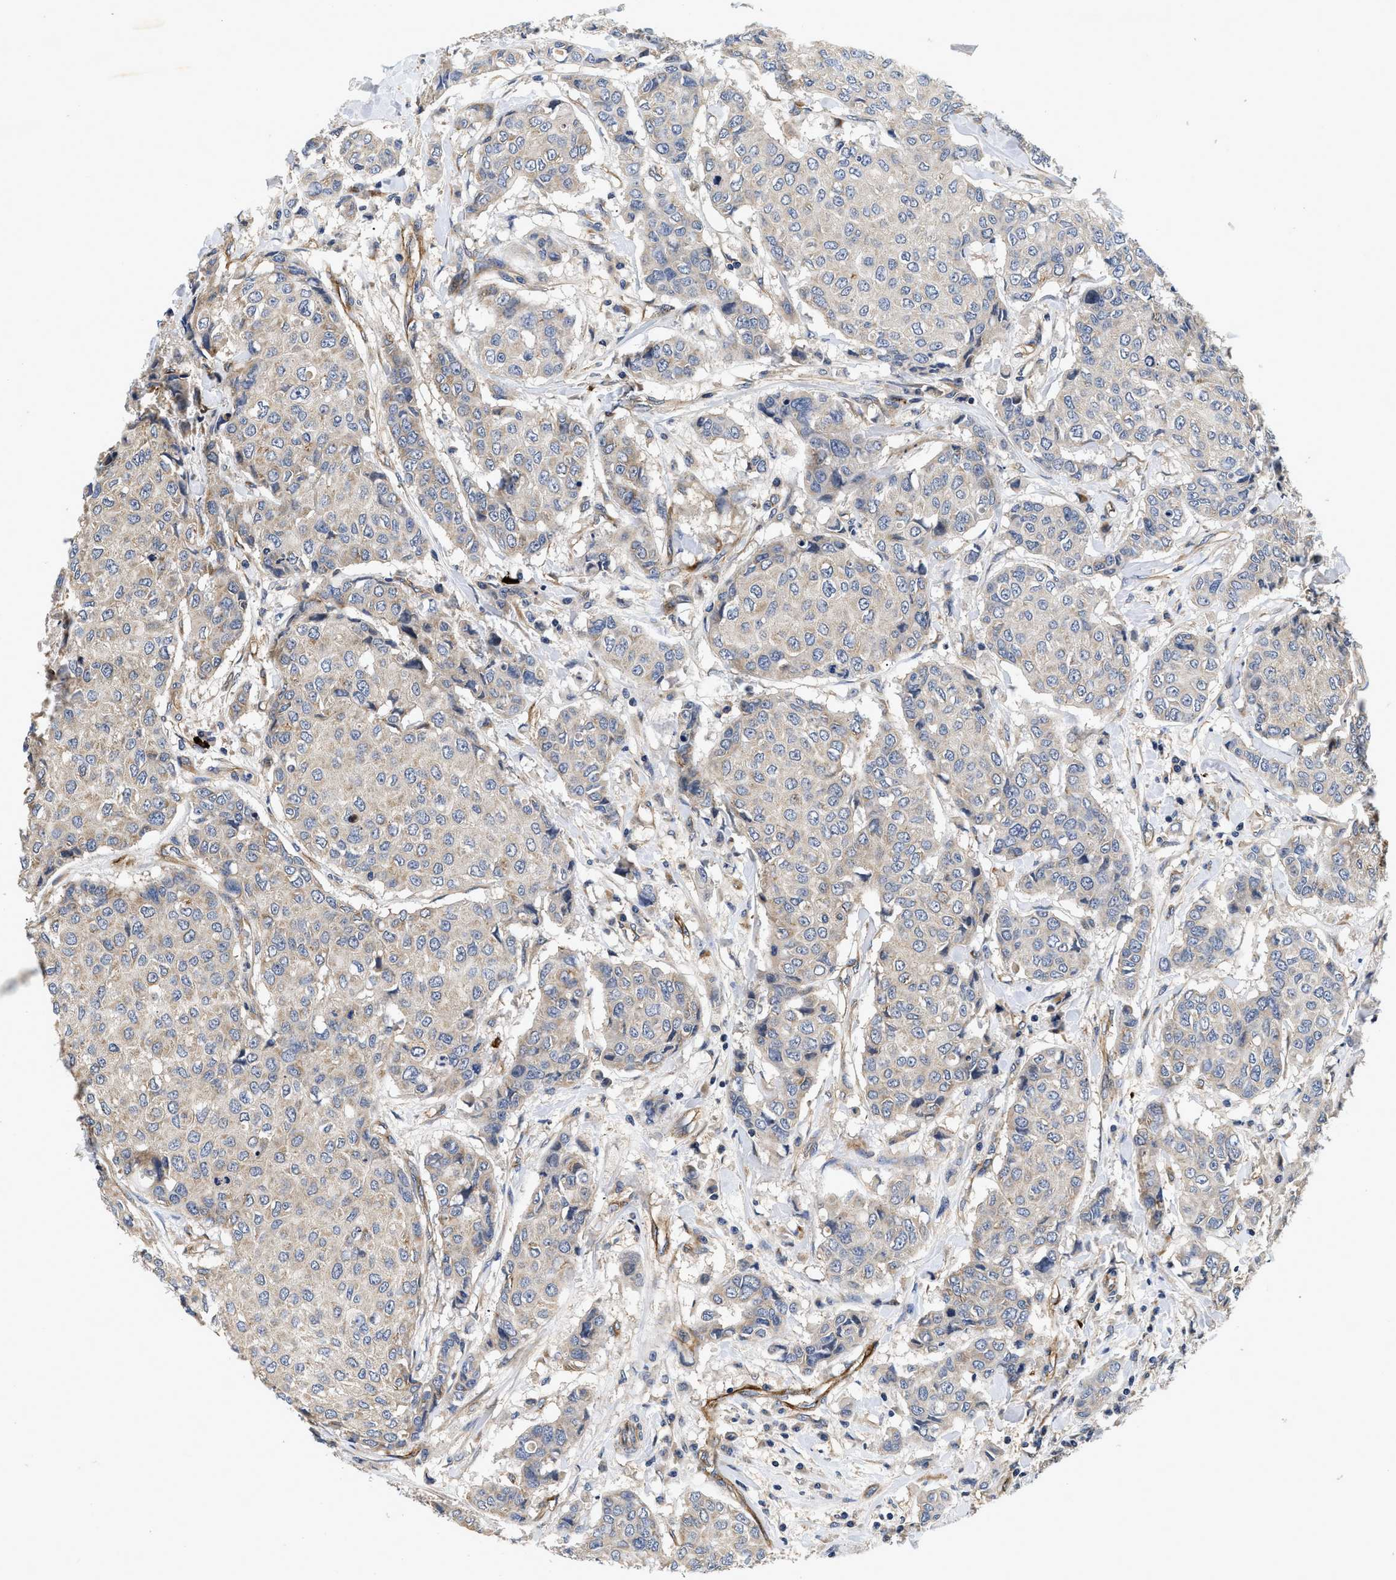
{"staining": {"intensity": "weak", "quantity": ">75%", "location": "cytoplasmic/membranous"}, "tissue": "breast cancer", "cell_type": "Tumor cells", "image_type": "cancer", "snomed": [{"axis": "morphology", "description": "Duct carcinoma"}, {"axis": "topography", "description": "Breast"}], "caption": "Breast cancer (infiltrating ductal carcinoma) stained for a protein demonstrates weak cytoplasmic/membranous positivity in tumor cells.", "gene": "NME6", "patient": {"sex": "female", "age": 27}}